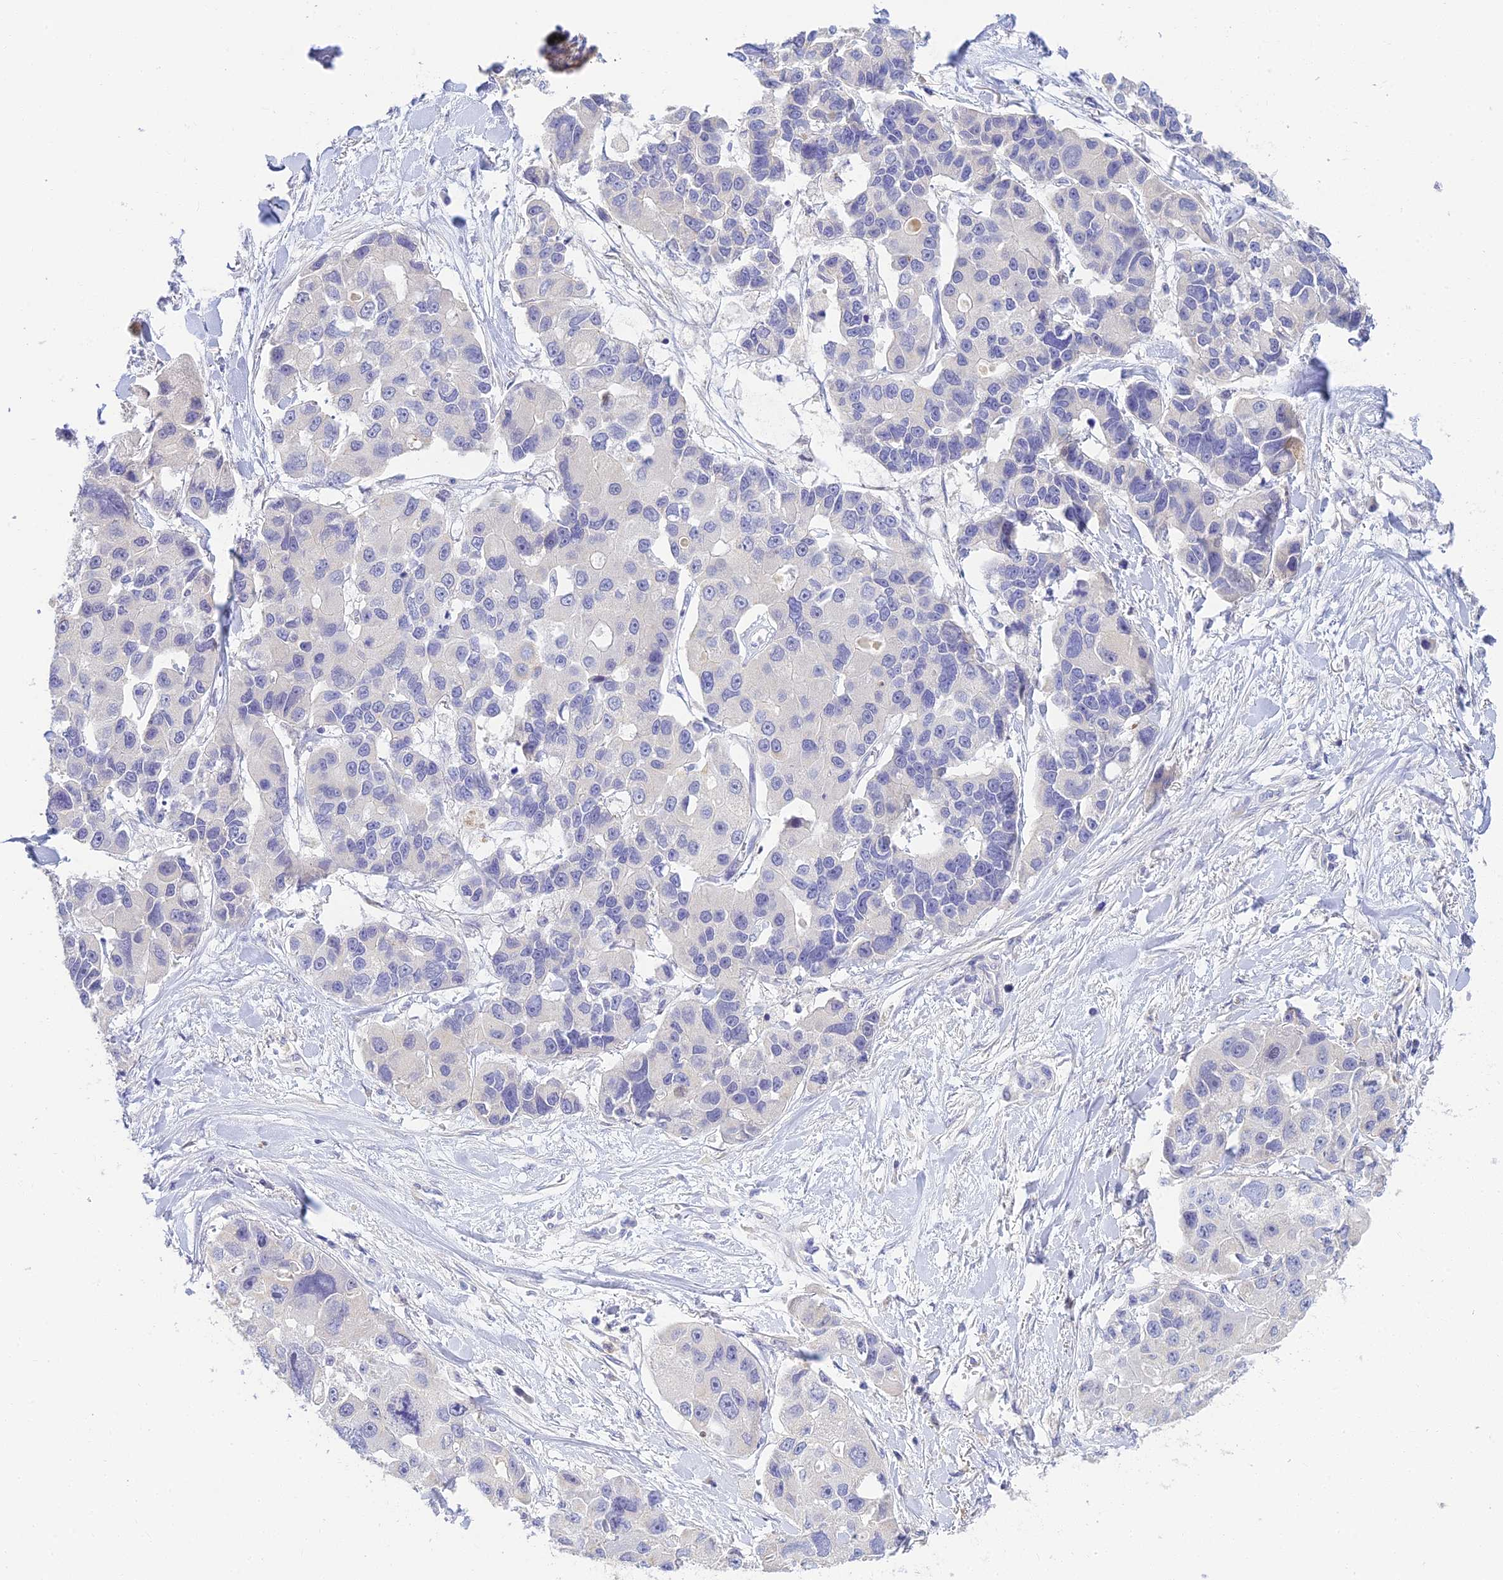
{"staining": {"intensity": "negative", "quantity": "none", "location": "none"}, "tissue": "lung cancer", "cell_type": "Tumor cells", "image_type": "cancer", "snomed": [{"axis": "morphology", "description": "Adenocarcinoma, NOS"}, {"axis": "topography", "description": "Lung"}], "caption": "Immunohistochemistry (IHC) micrograph of lung cancer (adenocarcinoma) stained for a protein (brown), which displays no positivity in tumor cells.", "gene": "INTS13", "patient": {"sex": "female", "age": 54}}